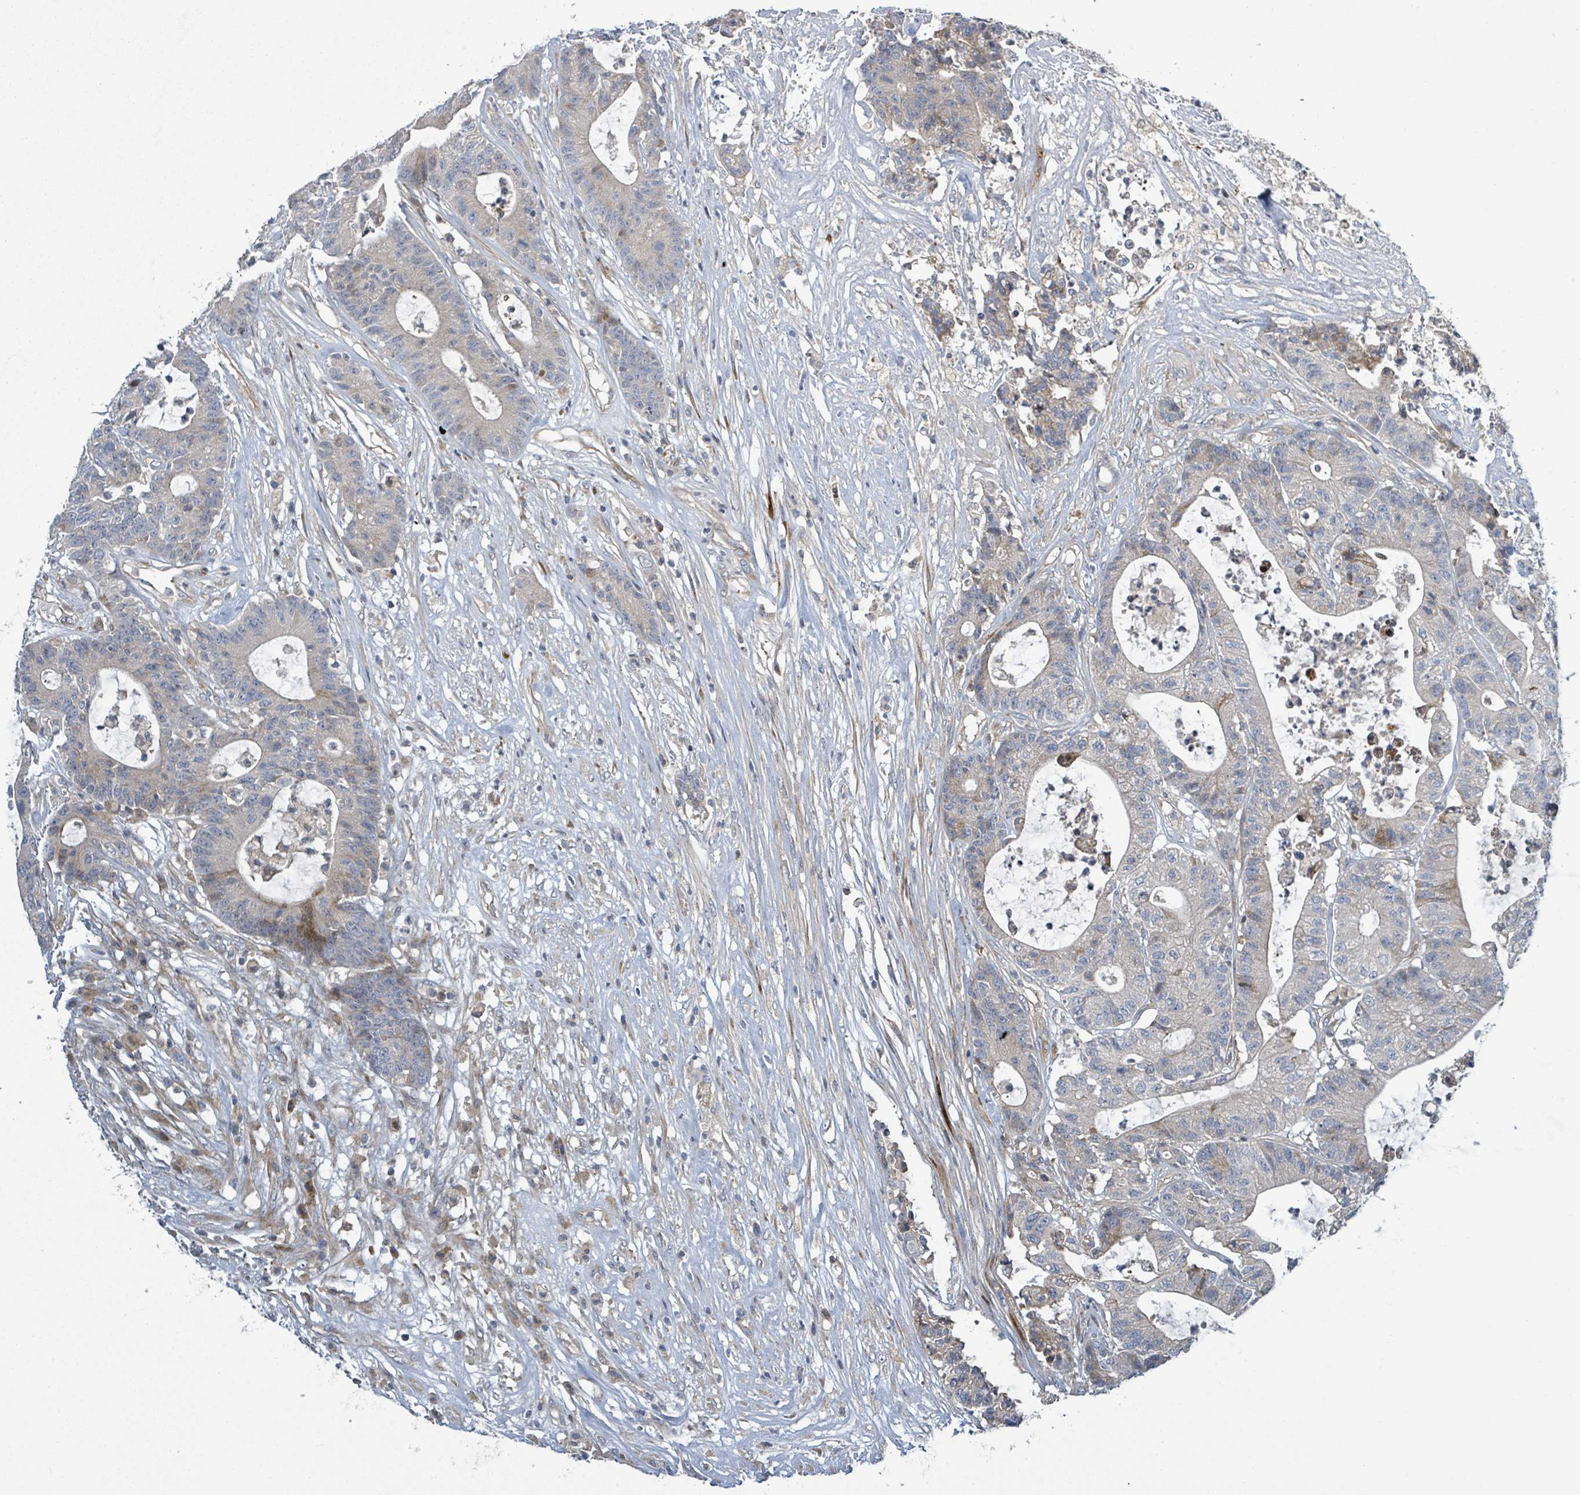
{"staining": {"intensity": "negative", "quantity": "none", "location": "none"}, "tissue": "colorectal cancer", "cell_type": "Tumor cells", "image_type": "cancer", "snomed": [{"axis": "morphology", "description": "Adenocarcinoma, NOS"}, {"axis": "topography", "description": "Colon"}], "caption": "Immunohistochemical staining of human adenocarcinoma (colorectal) displays no significant staining in tumor cells.", "gene": "CFAP210", "patient": {"sex": "female", "age": 84}}